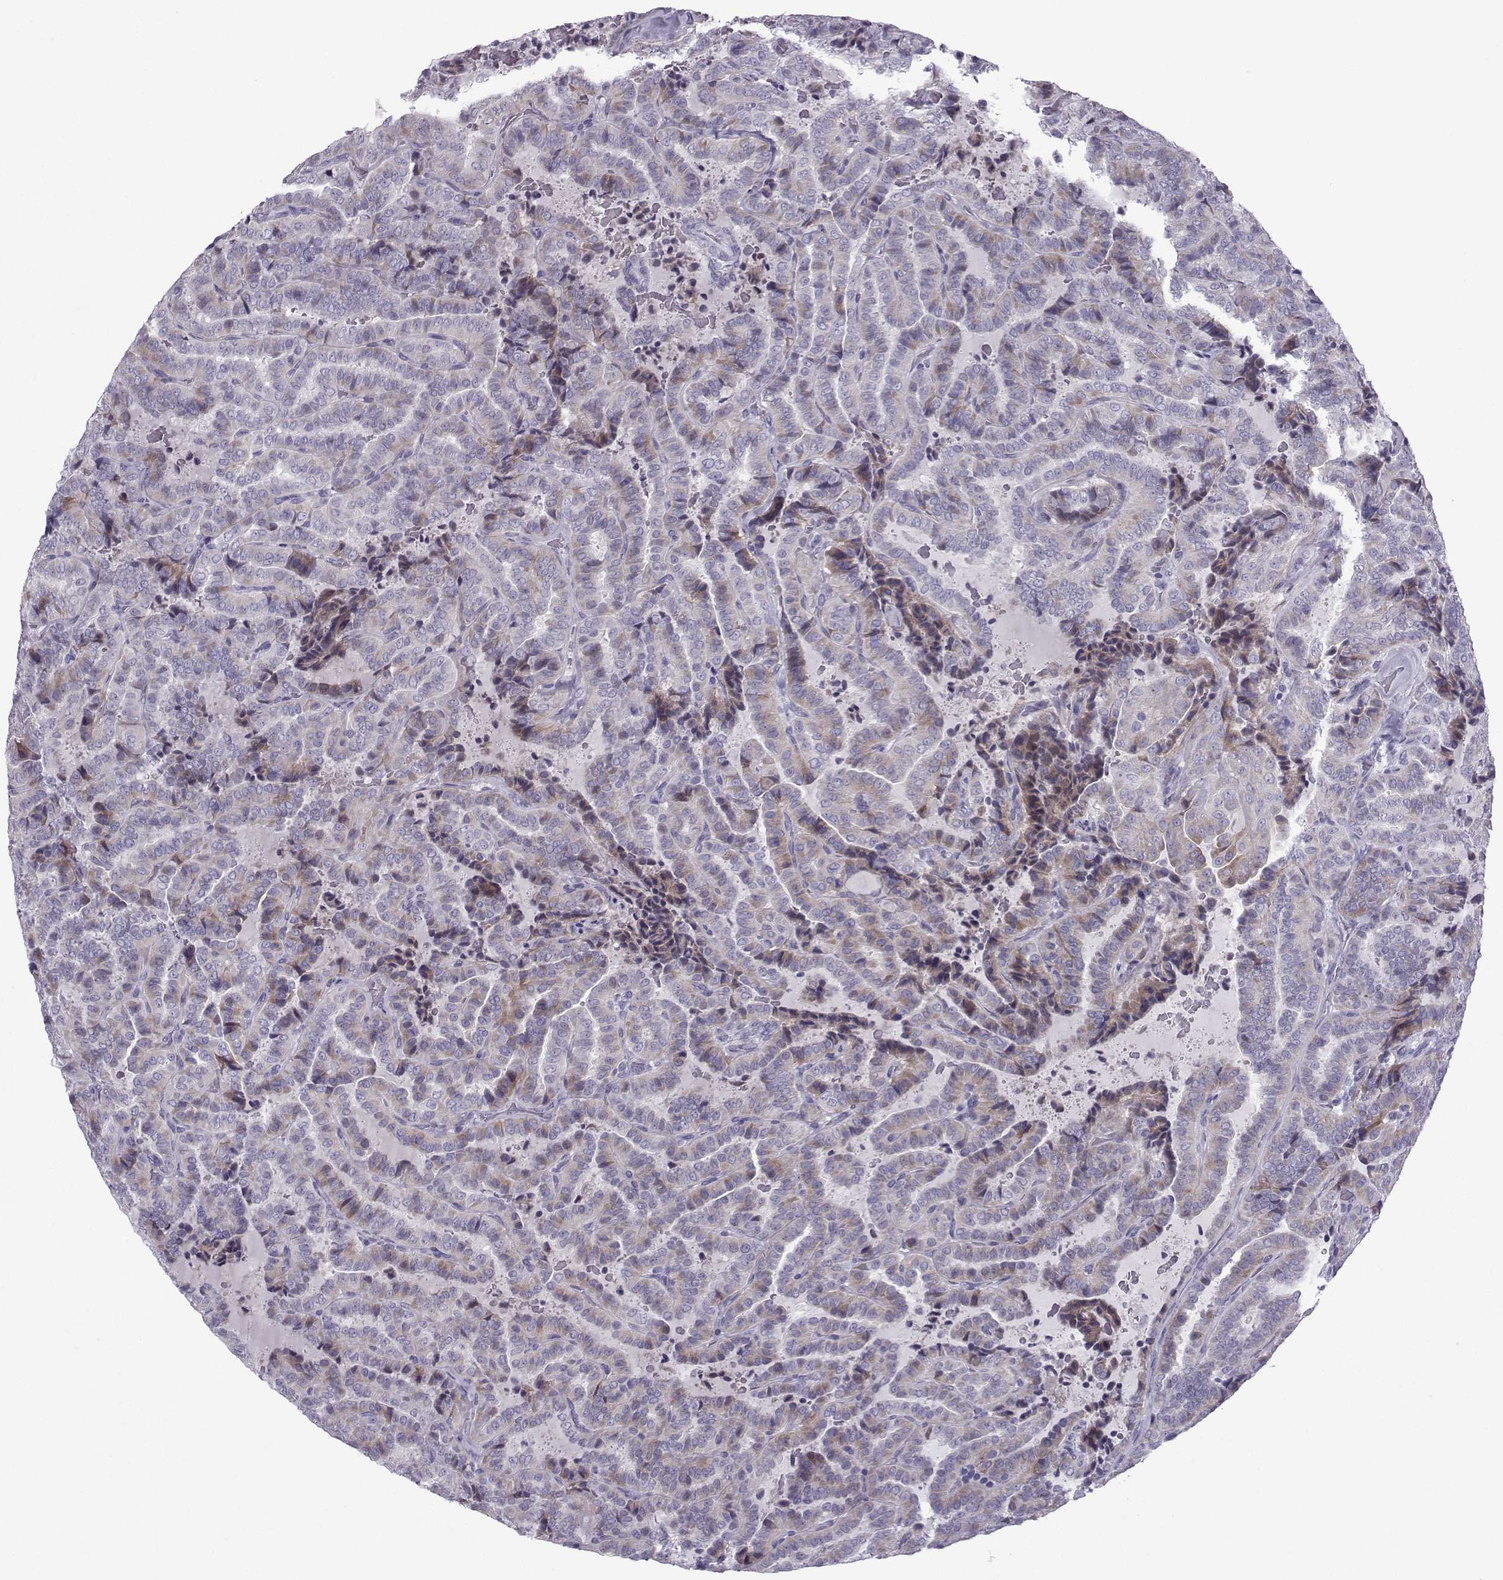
{"staining": {"intensity": "moderate", "quantity": "<25%", "location": "cytoplasmic/membranous"}, "tissue": "thyroid cancer", "cell_type": "Tumor cells", "image_type": "cancer", "snomed": [{"axis": "morphology", "description": "Papillary adenocarcinoma, NOS"}, {"axis": "topography", "description": "Thyroid gland"}], "caption": "Tumor cells demonstrate low levels of moderate cytoplasmic/membranous expression in approximately <25% of cells in thyroid cancer (papillary adenocarcinoma).", "gene": "DMRT3", "patient": {"sex": "female", "age": 39}}